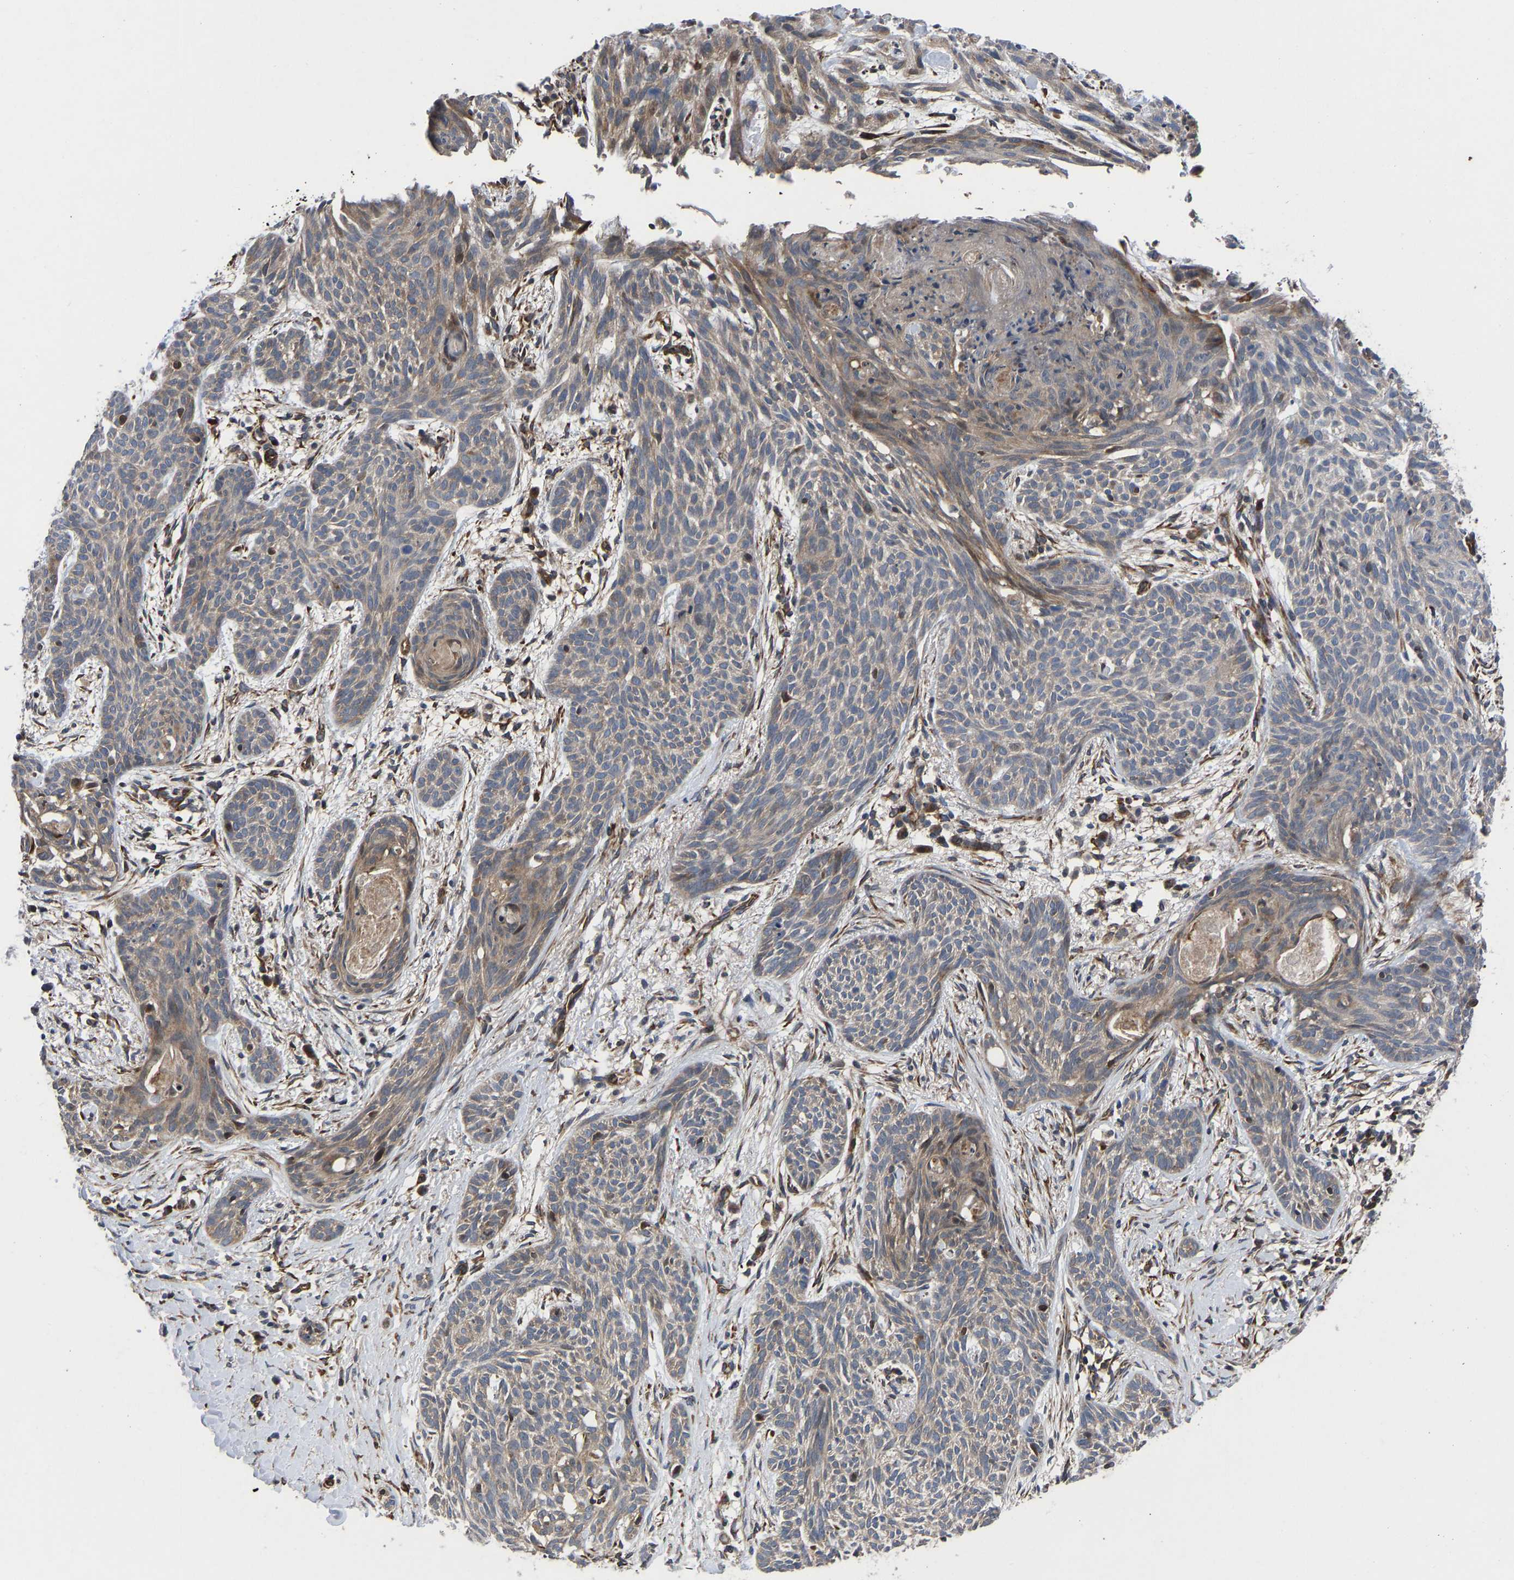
{"staining": {"intensity": "weak", "quantity": "25%-75%", "location": "cytoplasmic/membranous"}, "tissue": "skin cancer", "cell_type": "Tumor cells", "image_type": "cancer", "snomed": [{"axis": "morphology", "description": "Basal cell carcinoma"}, {"axis": "topography", "description": "Skin"}], "caption": "Tumor cells exhibit low levels of weak cytoplasmic/membranous positivity in approximately 25%-75% of cells in human skin cancer (basal cell carcinoma). The staining is performed using DAB (3,3'-diaminobenzidine) brown chromogen to label protein expression. The nuclei are counter-stained blue using hematoxylin.", "gene": "FRRS1", "patient": {"sex": "female", "age": 59}}